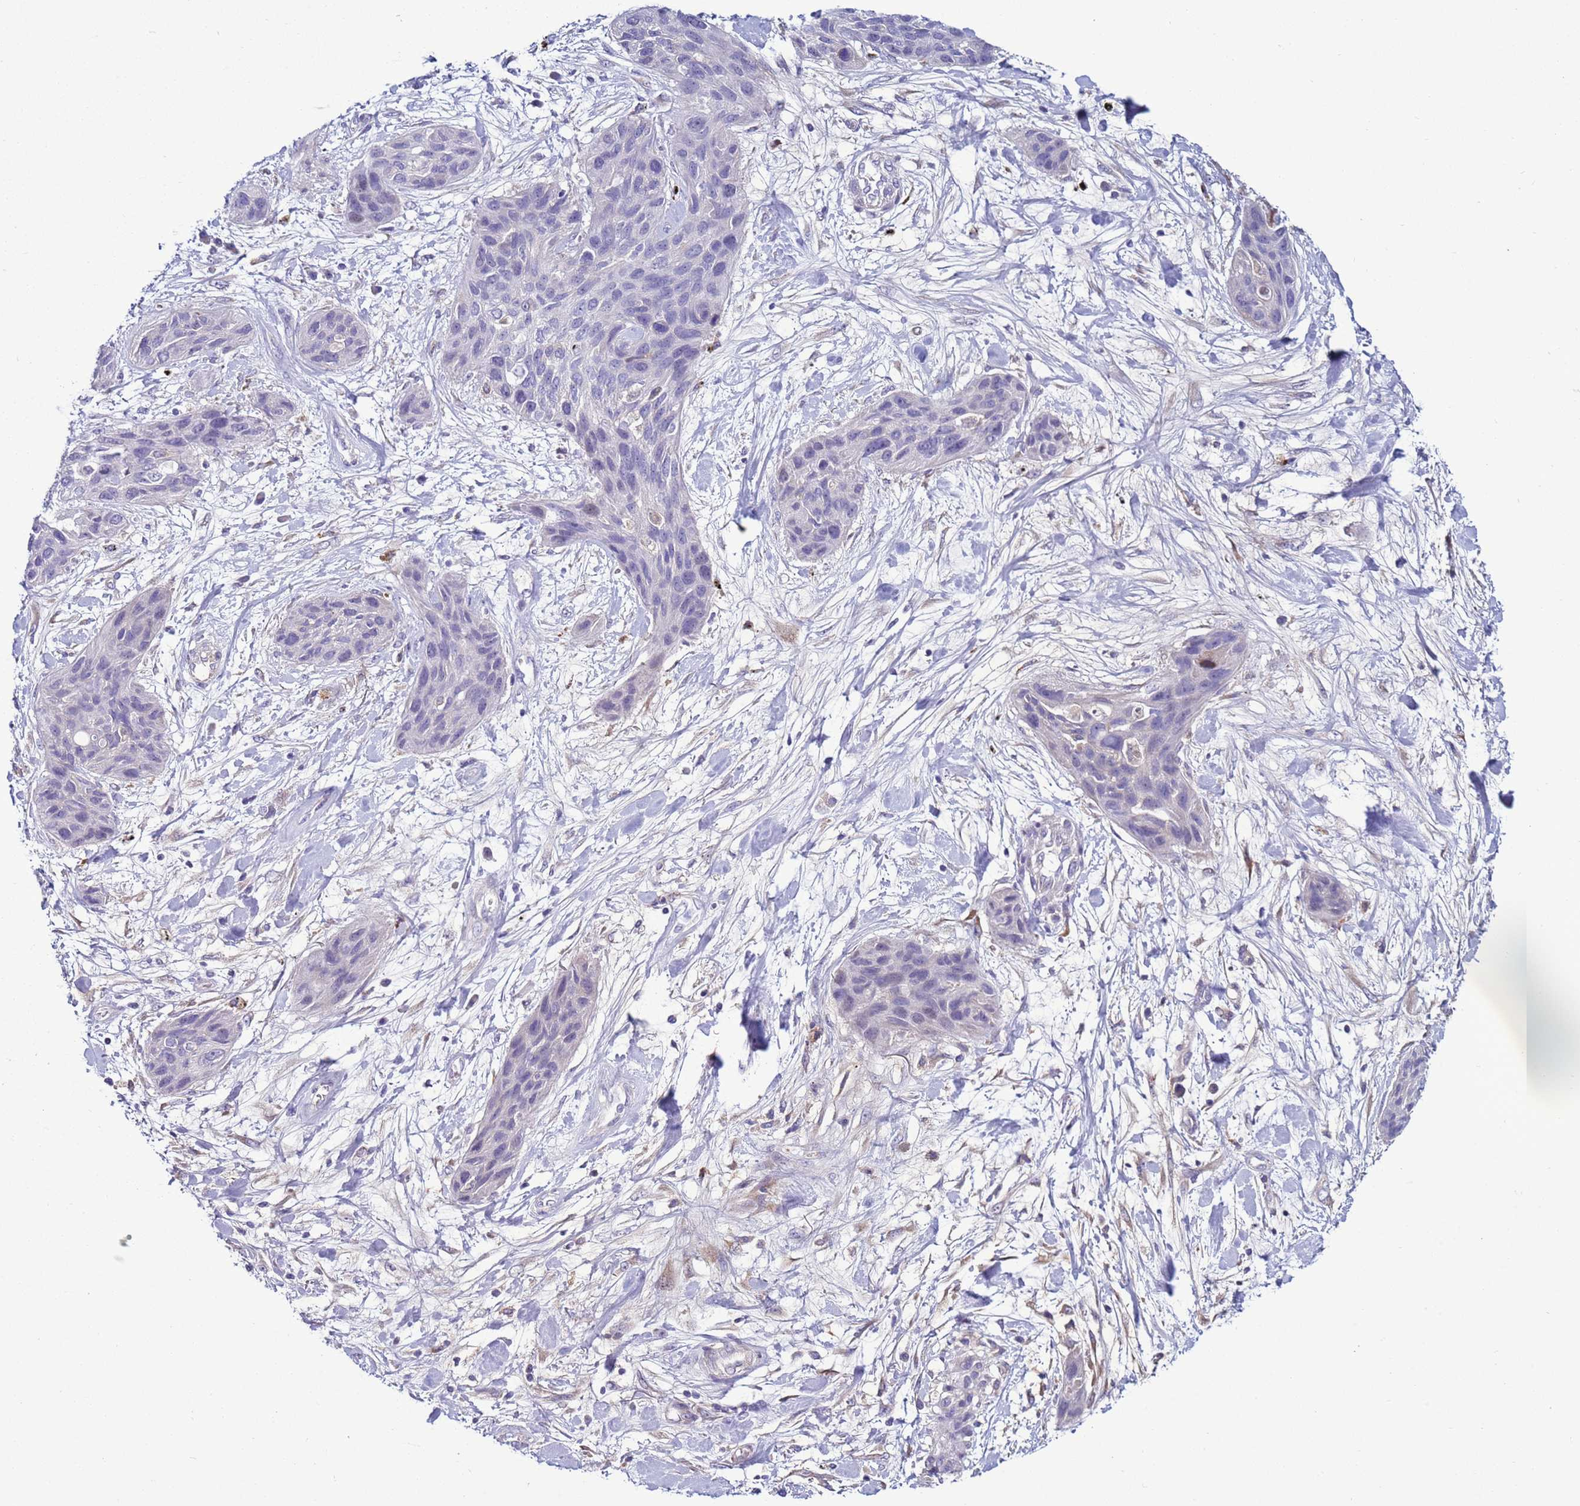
{"staining": {"intensity": "negative", "quantity": "none", "location": "none"}, "tissue": "lung cancer", "cell_type": "Tumor cells", "image_type": "cancer", "snomed": [{"axis": "morphology", "description": "Squamous cell carcinoma, NOS"}, {"axis": "topography", "description": "Lung"}], "caption": "Photomicrograph shows no significant protein staining in tumor cells of lung cancer (squamous cell carcinoma).", "gene": "NAT2", "patient": {"sex": "female", "age": 70}}